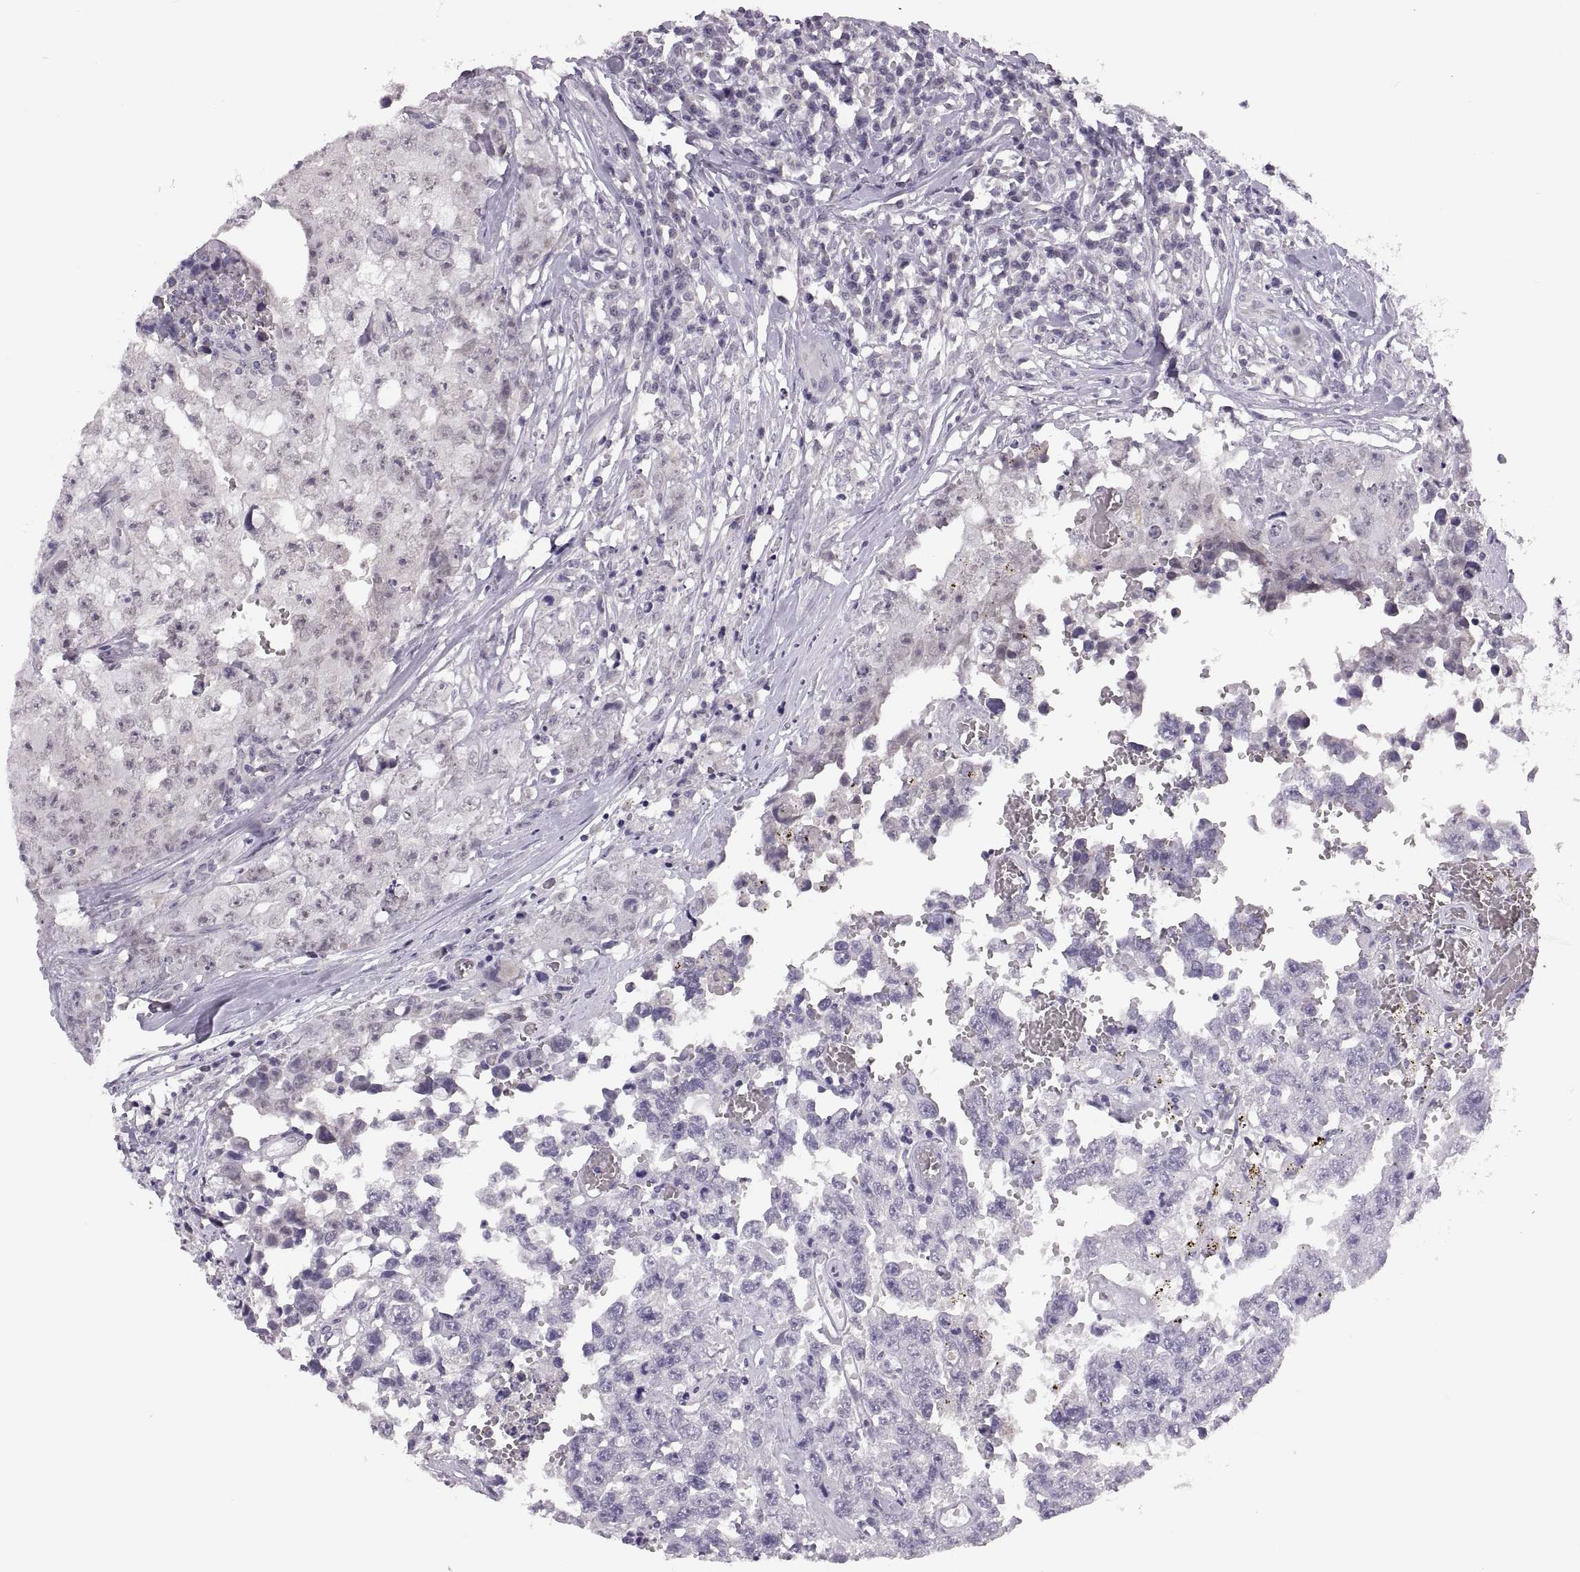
{"staining": {"intensity": "negative", "quantity": "none", "location": "none"}, "tissue": "testis cancer", "cell_type": "Tumor cells", "image_type": "cancer", "snomed": [{"axis": "morphology", "description": "Carcinoma, Embryonal, NOS"}, {"axis": "topography", "description": "Testis"}], "caption": "This is an immunohistochemistry photomicrograph of human testis cancer. There is no positivity in tumor cells.", "gene": "ADH6", "patient": {"sex": "male", "age": 36}}